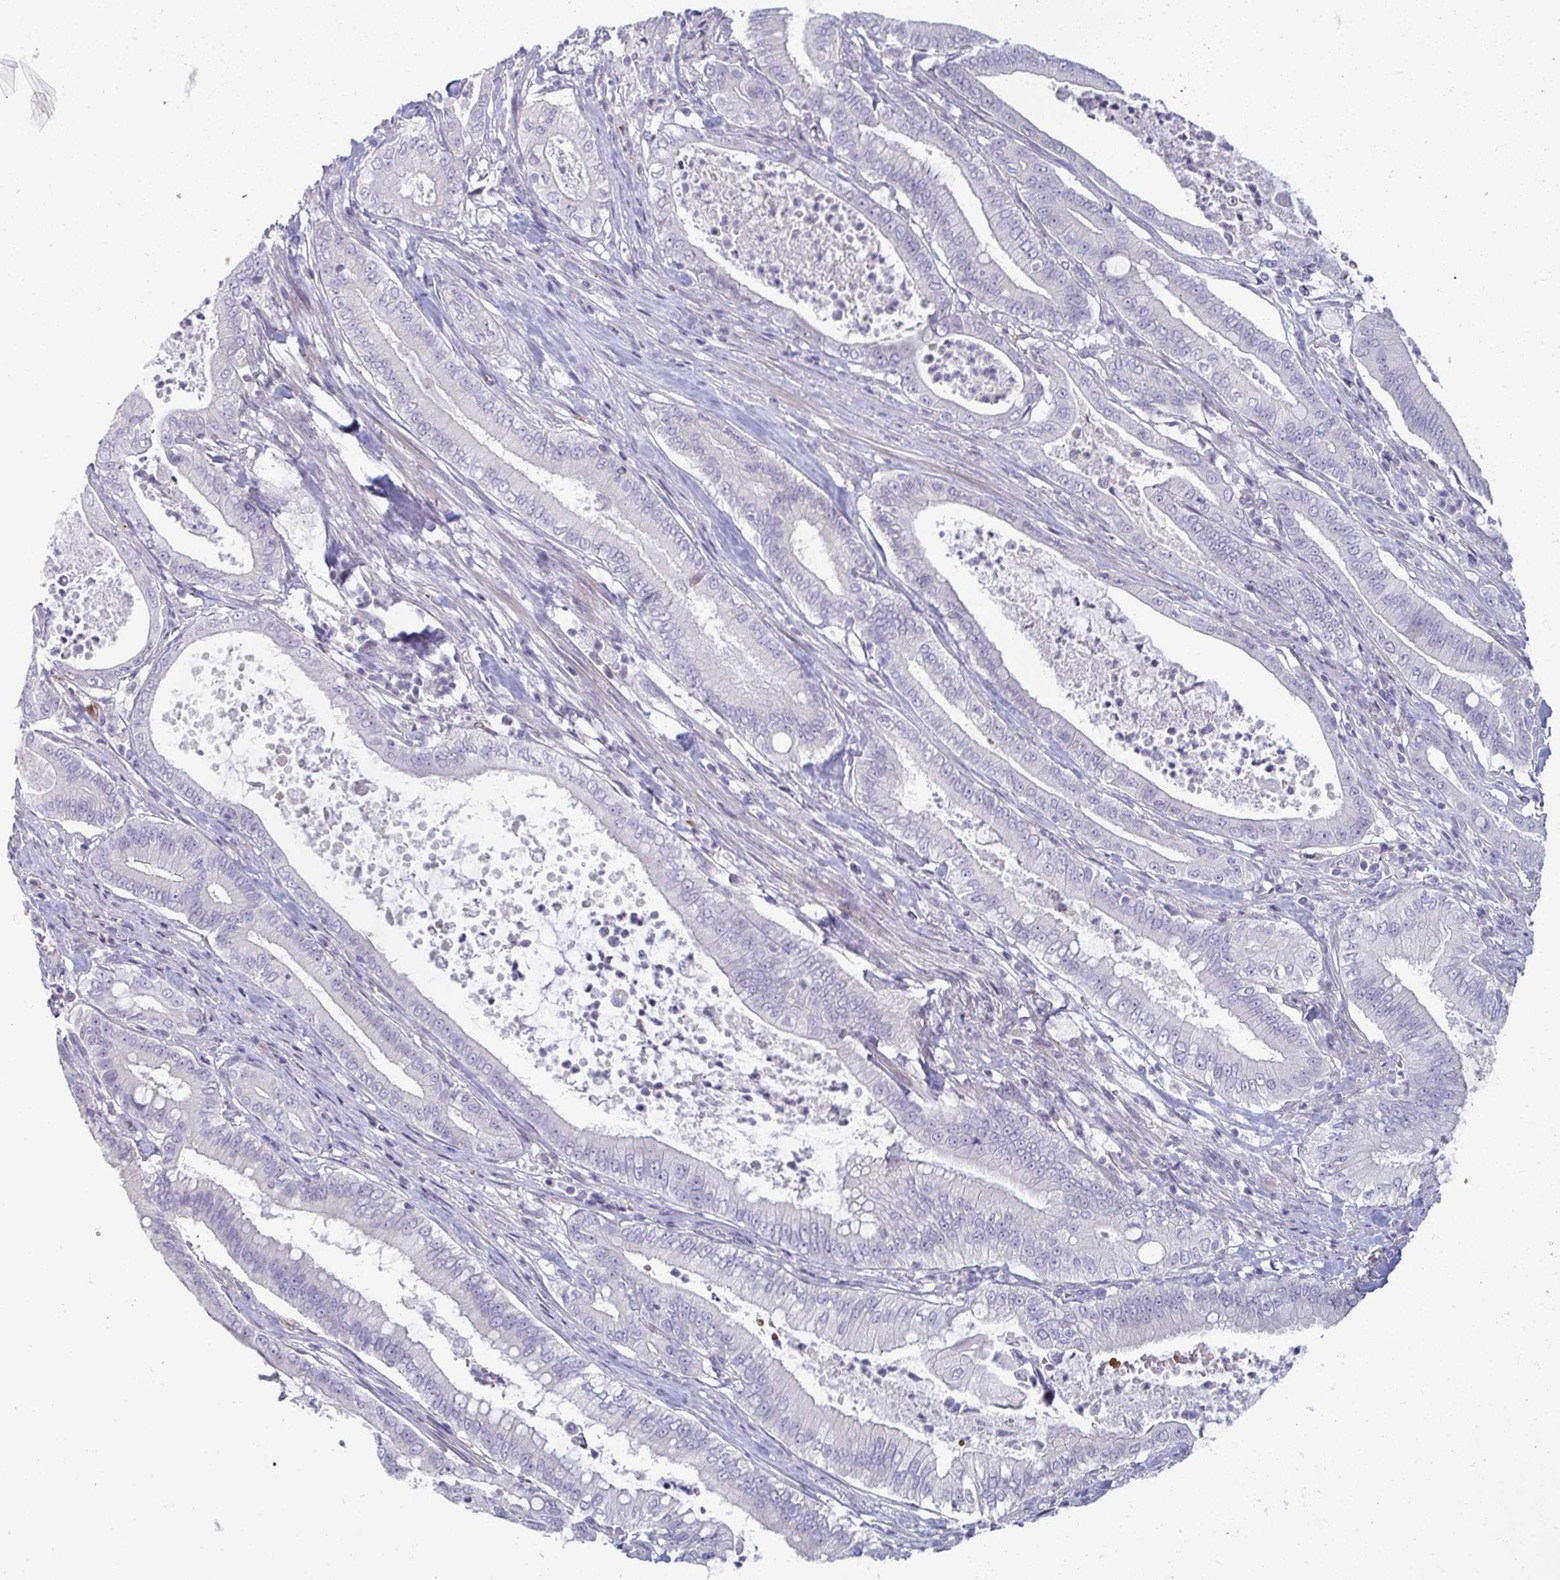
{"staining": {"intensity": "negative", "quantity": "none", "location": "none"}, "tissue": "pancreatic cancer", "cell_type": "Tumor cells", "image_type": "cancer", "snomed": [{"axis": "morphology", "description": "Adenocarcinoma, NOS"}, {"axis": "topography", "description": "Pancreas"}], "caption": "Pancreatic cancer stained for a protein using immunohistochemistry (IHC) demonstrates no staining tumor cells.", "gene": "SHB", "patient": {"sex": "male", "age": 71}}